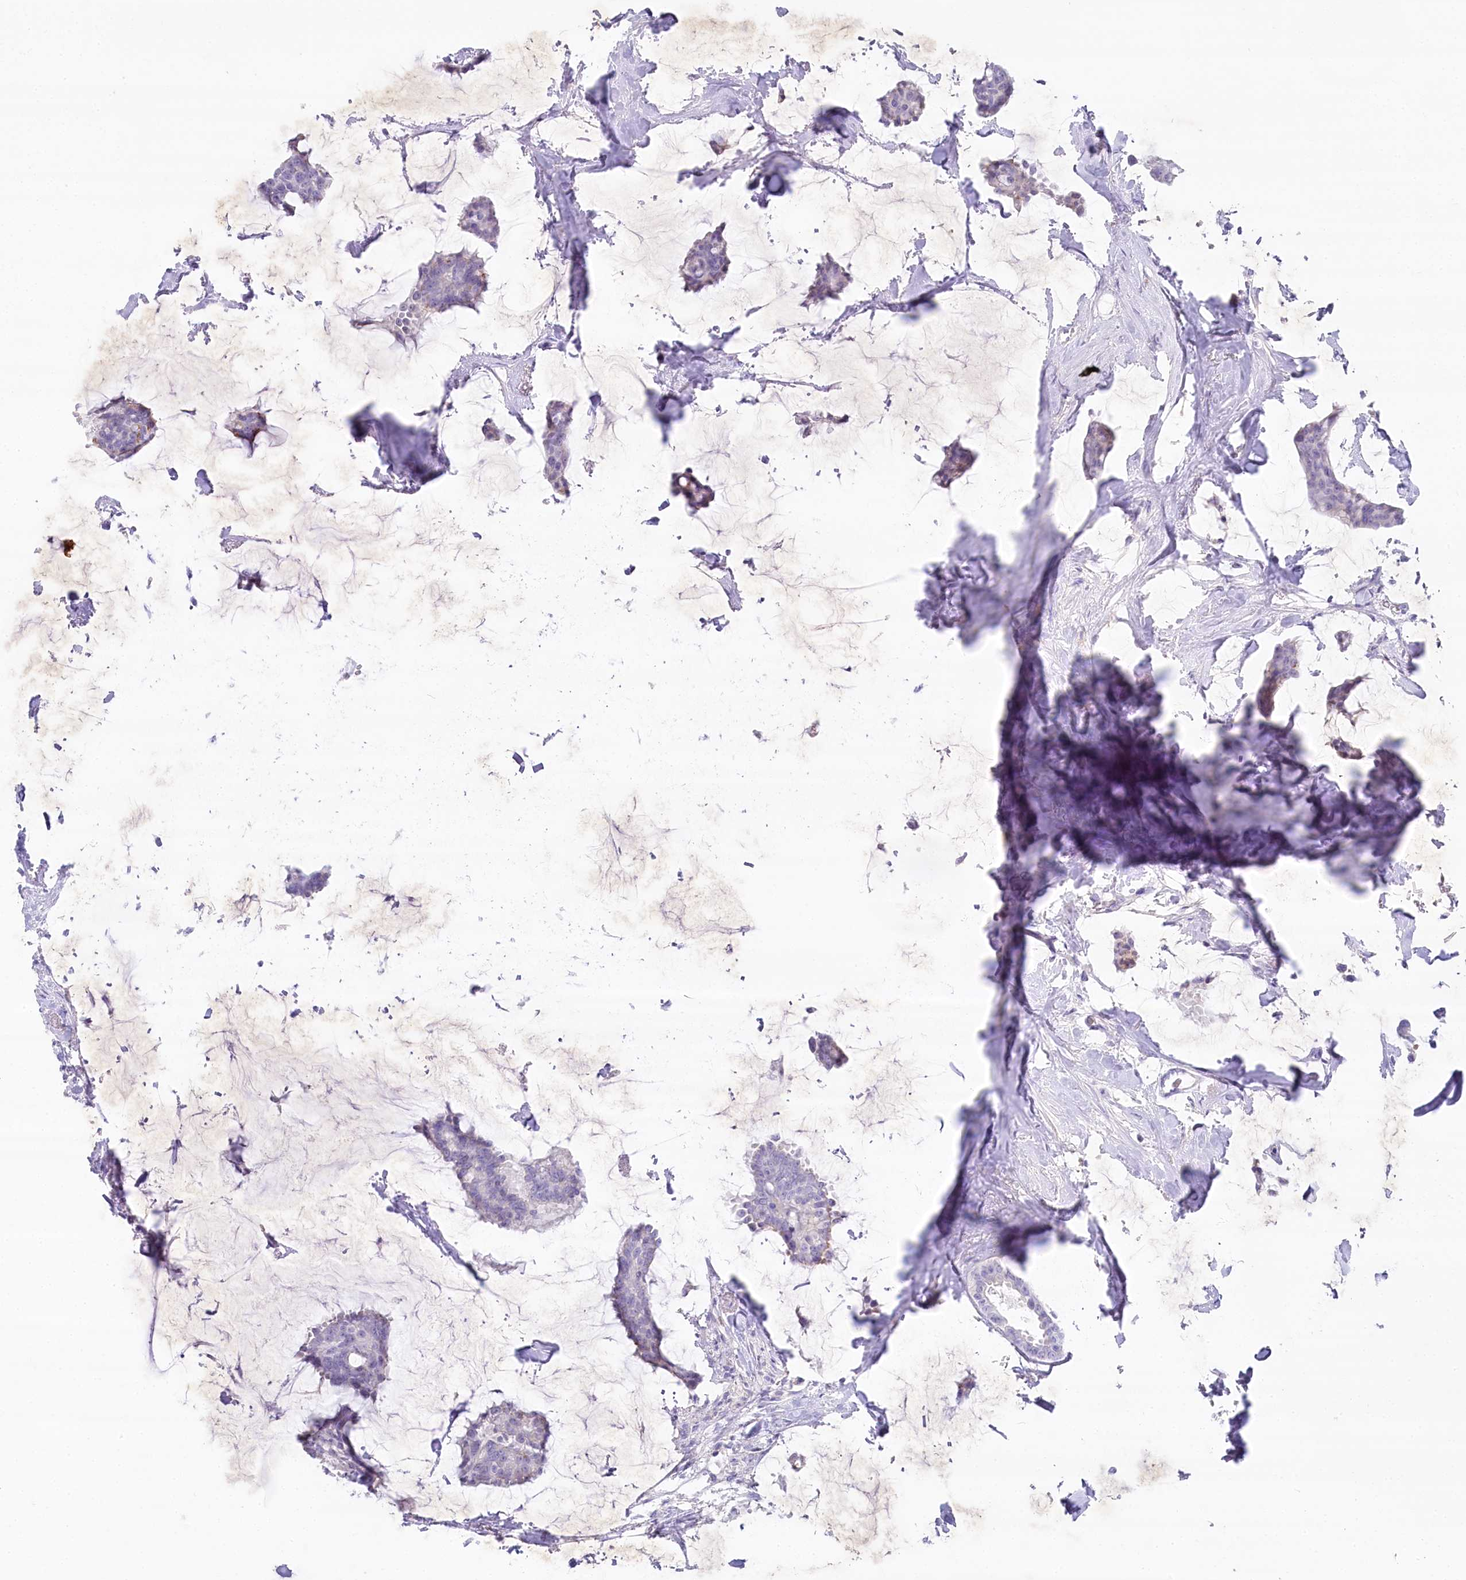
{"staining": {"intensity": "weak", "quantity": "<25%", "location": "cytoplasmic/membranous"}, "tissue": "breast cancer", "cell_type": "Tumor cells", "image_type": "cancer", "snomed": [{"axis": "morphology", "description": "Duct carcinoma"}, {"axis": "topography", "description": "Breast"}], "caption": "Histopathology image shows no protein staining in tumor cells of breast infiltrating ductal carcinoma tissue.", "gene": "MYOZ1", "patient": {"sex": "female", "age": 93}}